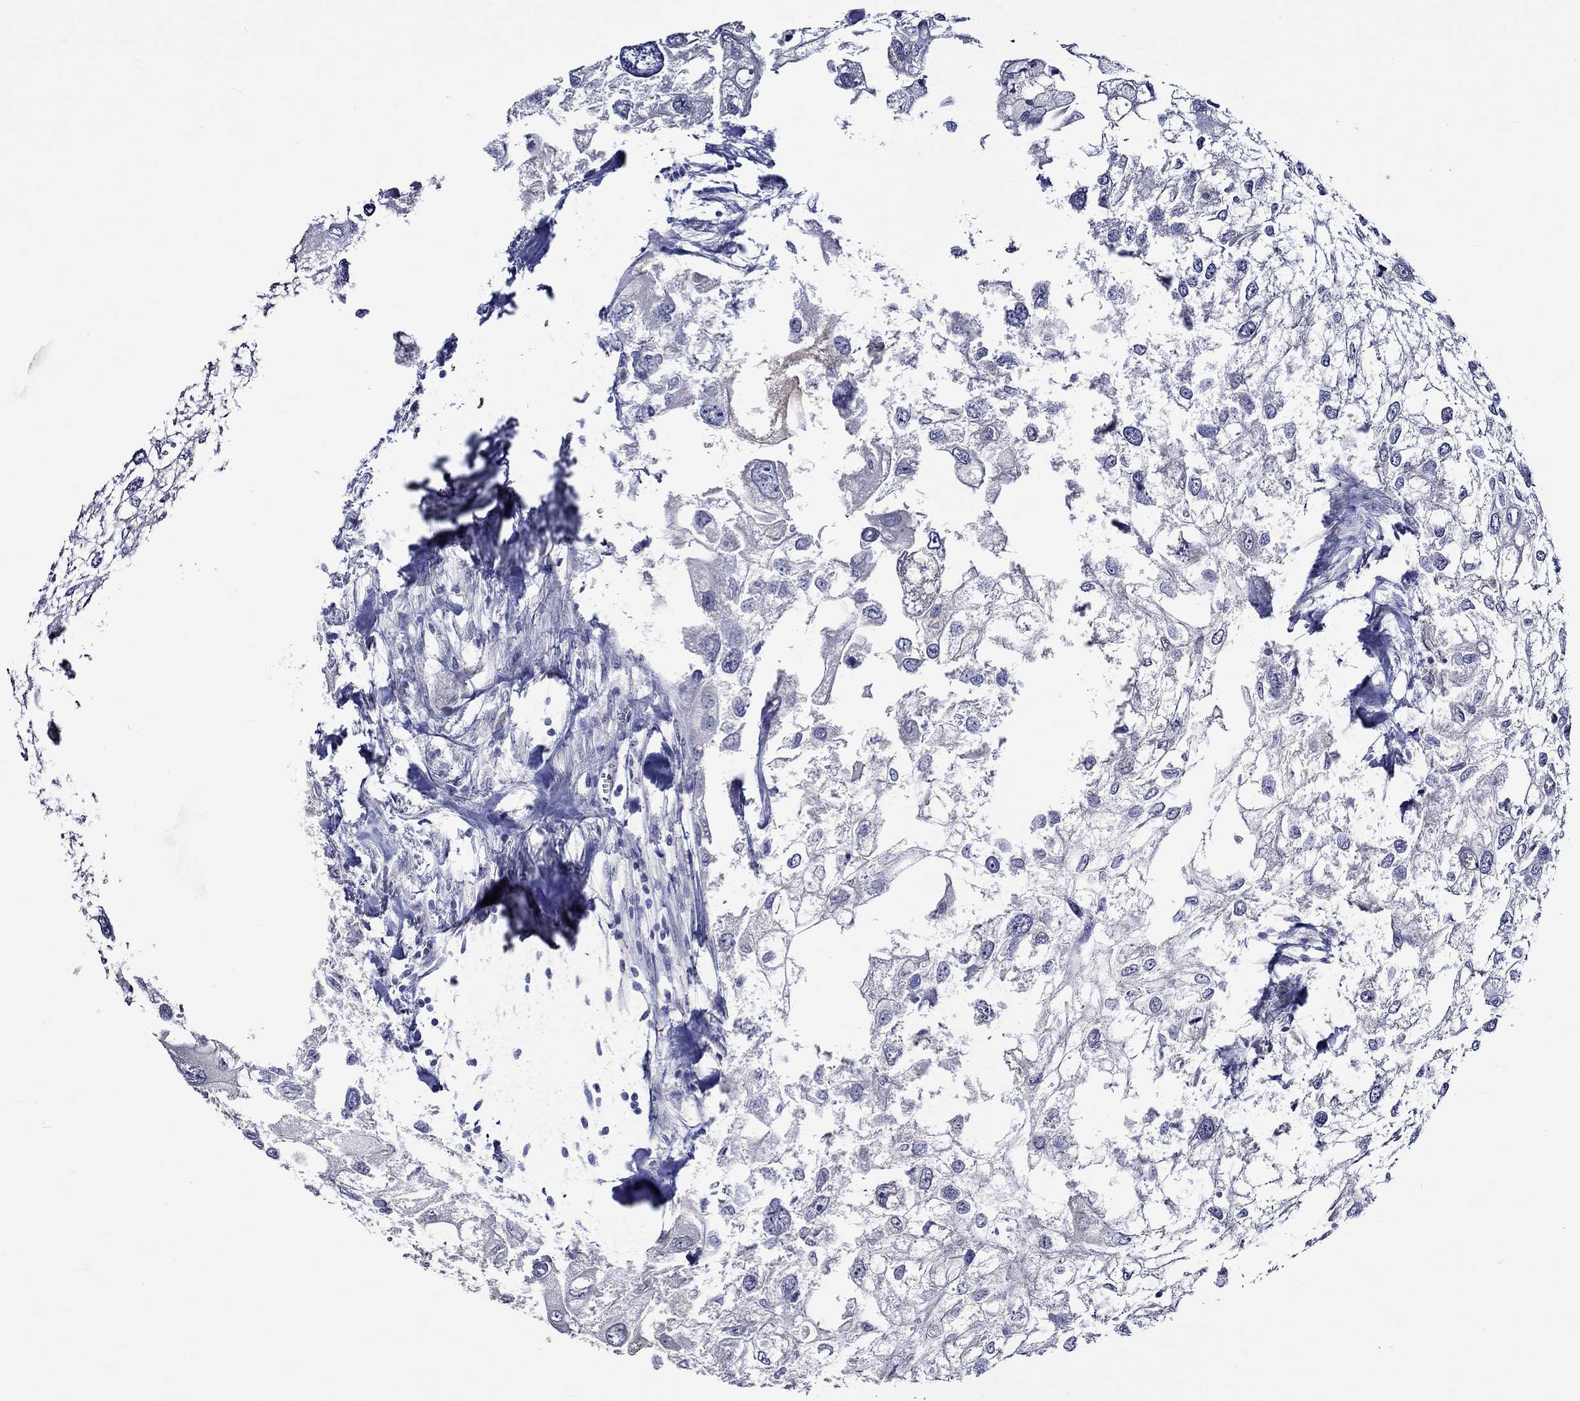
{"staining": {"intensity": "negative", "quantity": "none", "location": "none"}, "tissue": "urothelial cancer", "cell_type": "Tumor cells", "image_type": "cancer", "snomed": [{"axis": "morphology", "description": "Urothelial carcinoma, High grade"}, {"axis": "topography", "description": "Urinary bladder"}], "caption": "Immunohistochemistry of urothelial cancer demonstrates no positivity in tumor cells.", "gene": "CRYAB", "patient": {"sex": "male", "age": 59}}